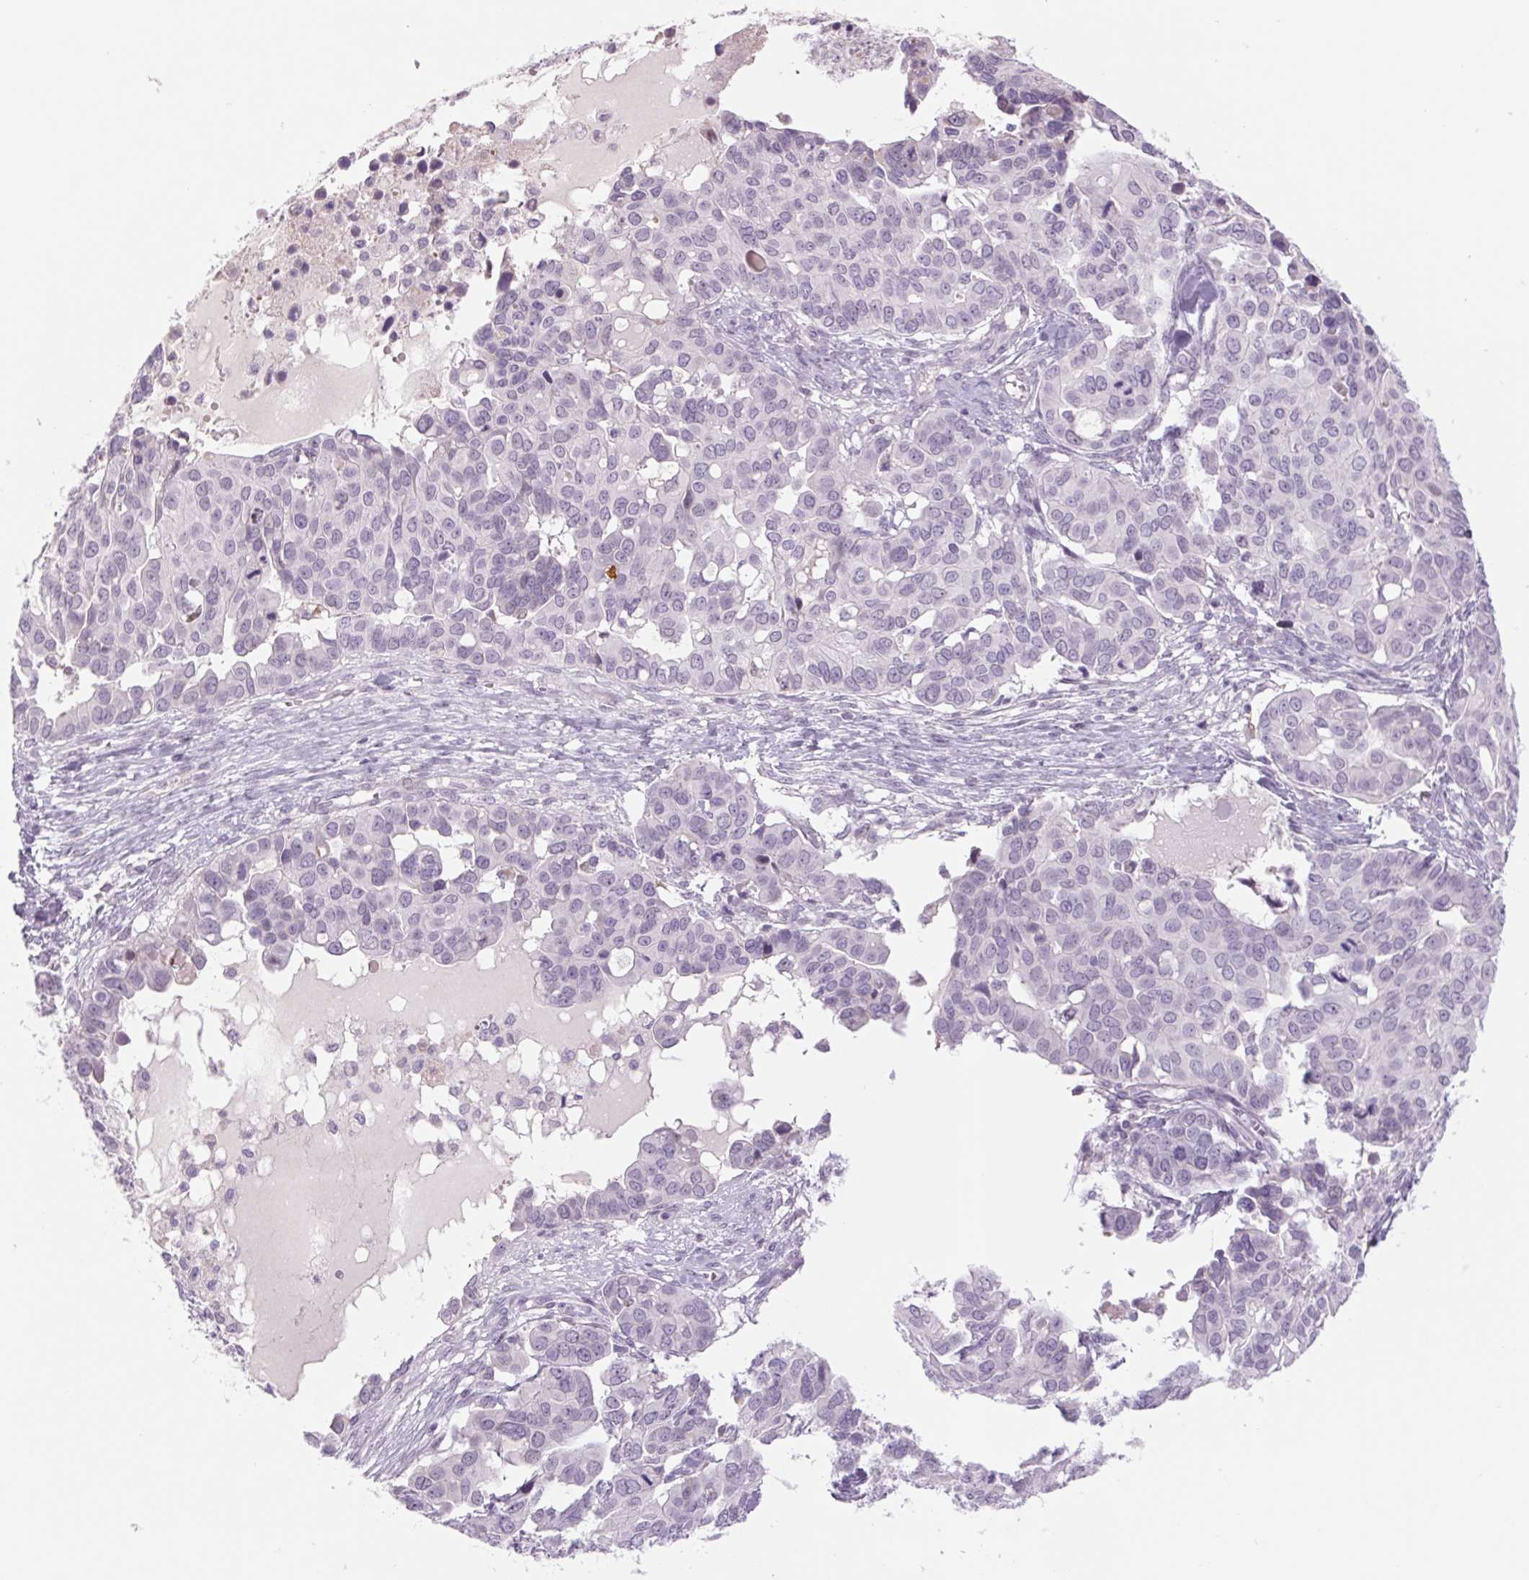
{"staining": {"intensity": "negative", "quantity": "none", "location": "none"}, "tissue": "ovarian cancer", "cell_type": "Tumor cells", "image_type": "cancer", "snomed": [{"axis": "morphology", "description": "Carcinoma, endometroid"}, {"axis": "topography", "description": "Ovary"}], "caption": "DAB (3,3'-diaminobenzidine) immunohistochemical staining of endometroid carcinoma (ovarian) reveals no significant positivity in tumor cells. The staining was performed using DAB (3,3'-diaminobenzidine) to visualize the protein expression in brown, while the nuclei were stained in blue with hematoxylin (Magnification: 20x).", "gene": "KRT1", "patient": {"sex": "female", "age": 78}}